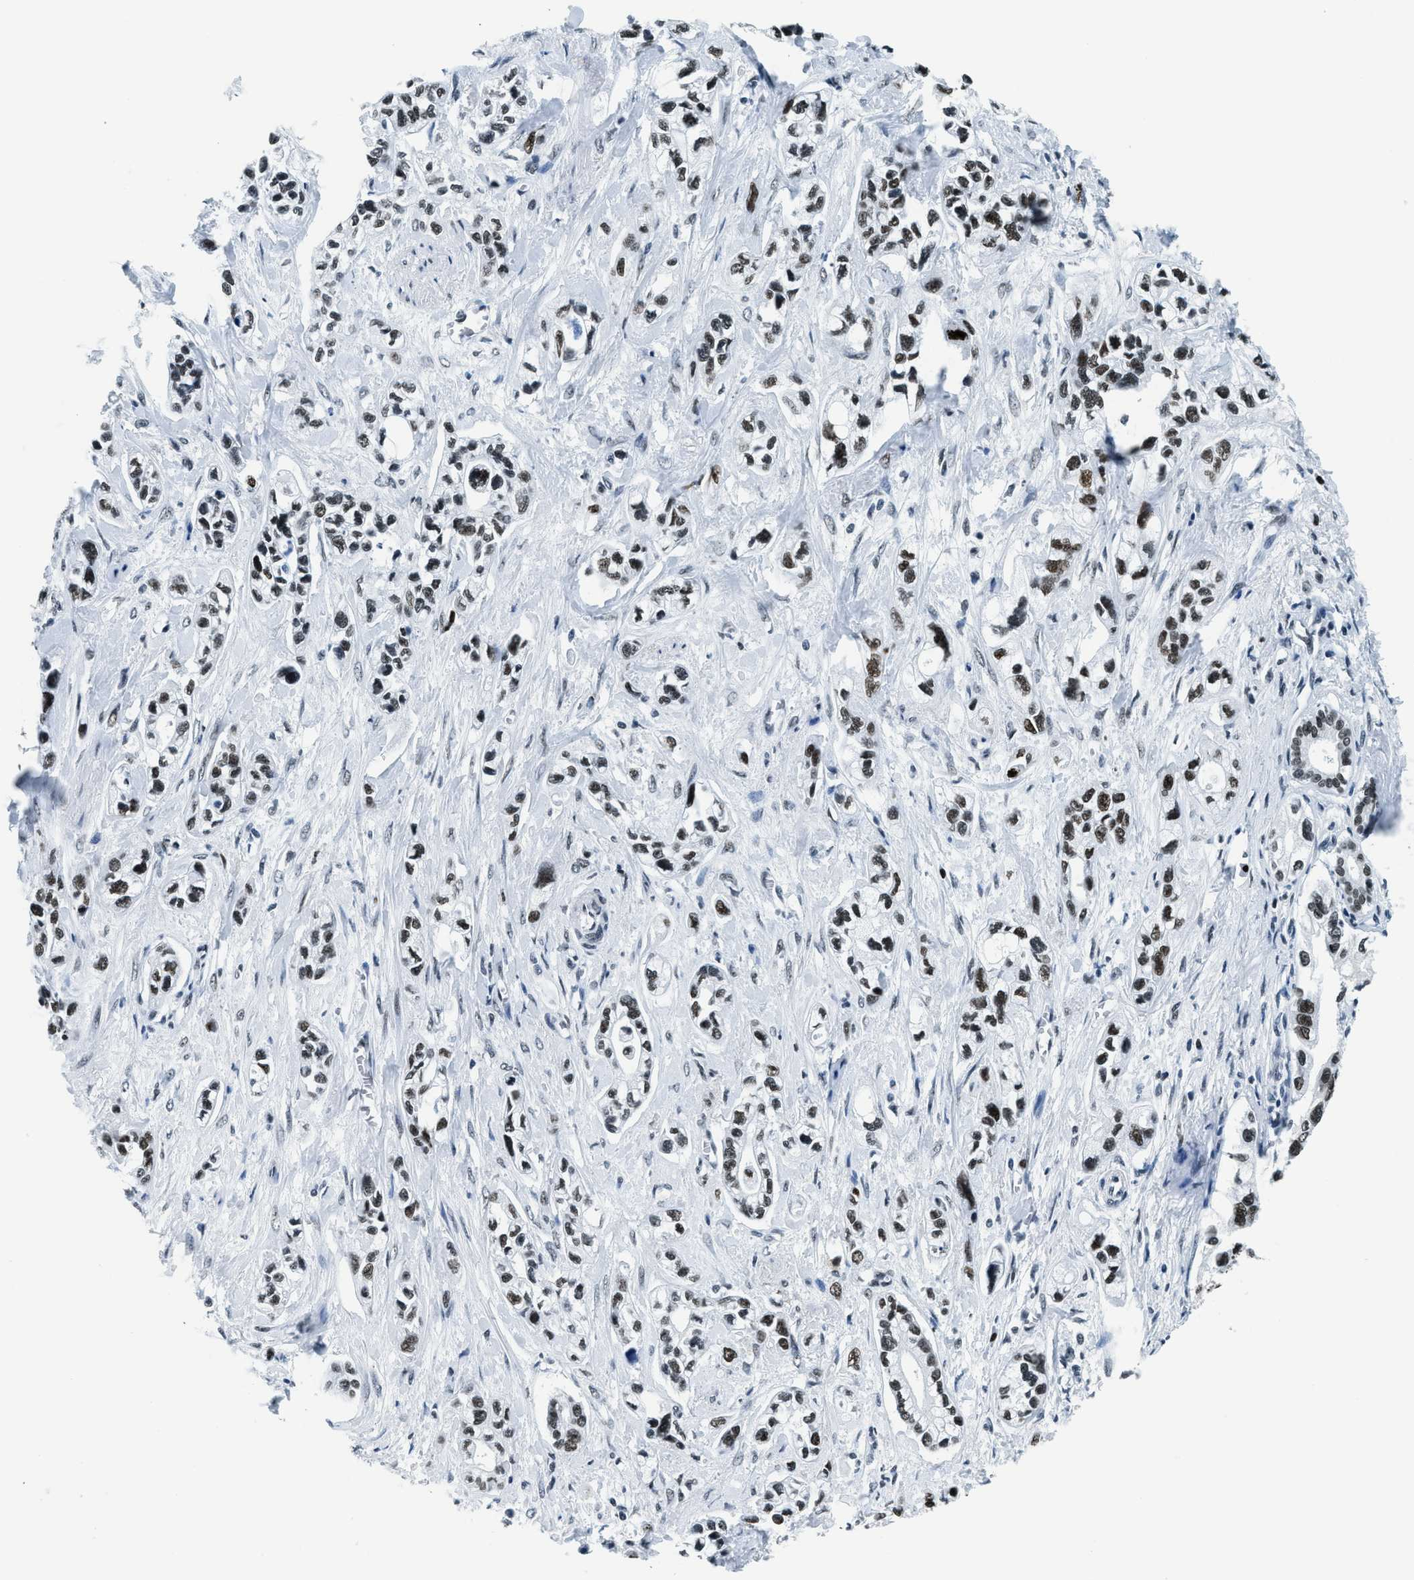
{"staining": {"intensity": "moderate", "quantity": "25%-75%", "location": "nuclear"}, "tissue": "pancreatic cancer", "cell_type": "Tumor cells", "image_type": "cancer", "snomed": [{"axis": "morphology", "description": "Adenocarcinoma, NOS"}, {"axis": "topography", "description": "Pancreas"}], "caption": "Pancreatic cancer was stained to show a protein in brown. There is medium levels of moderate nuclear staining in about 25%-75% of tumor cells.", "gene": "TOP1", "patient": {"sex": "male", "age": 74}}